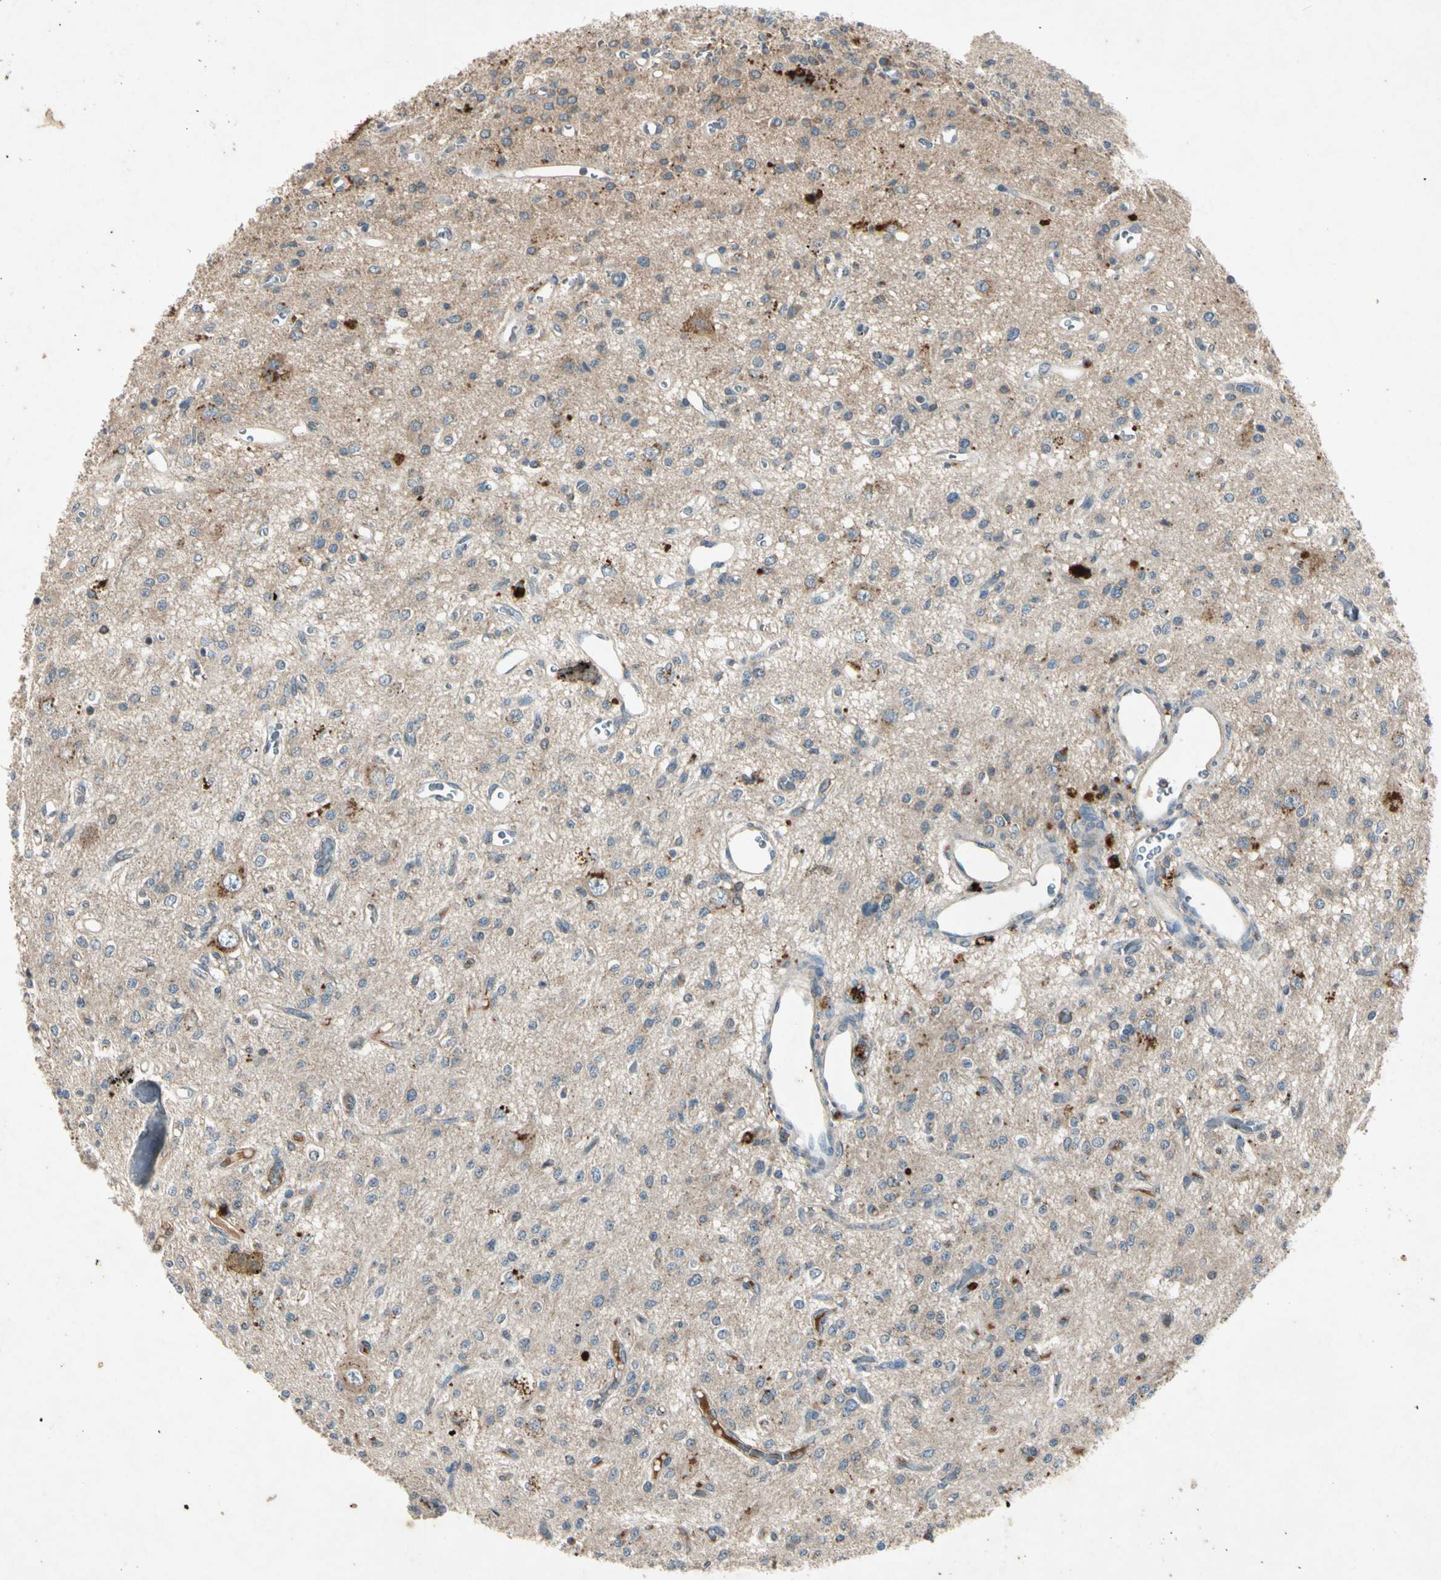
{"staining": {"intensity": "weak", "quantity": "25%-75%", "location": "cytoplasmic/membranous"}, "tissue": "glioma", "cell_type": "Tumor cells", "image_type": "cancer", "snomed": [{"axis": "morphology", "description": "Glioma, malignant, Low grade"}, {"axis": "topography", "description": "Brain"}], "caption": "Immunohistochemical staining of glioma demonstrates low levels of weak cytoplasmic/membranous positivity in approximately 25%-75% of tumor cells.", "gene": "GPLD1", "patient": {"sex": "male", "age": 38}}